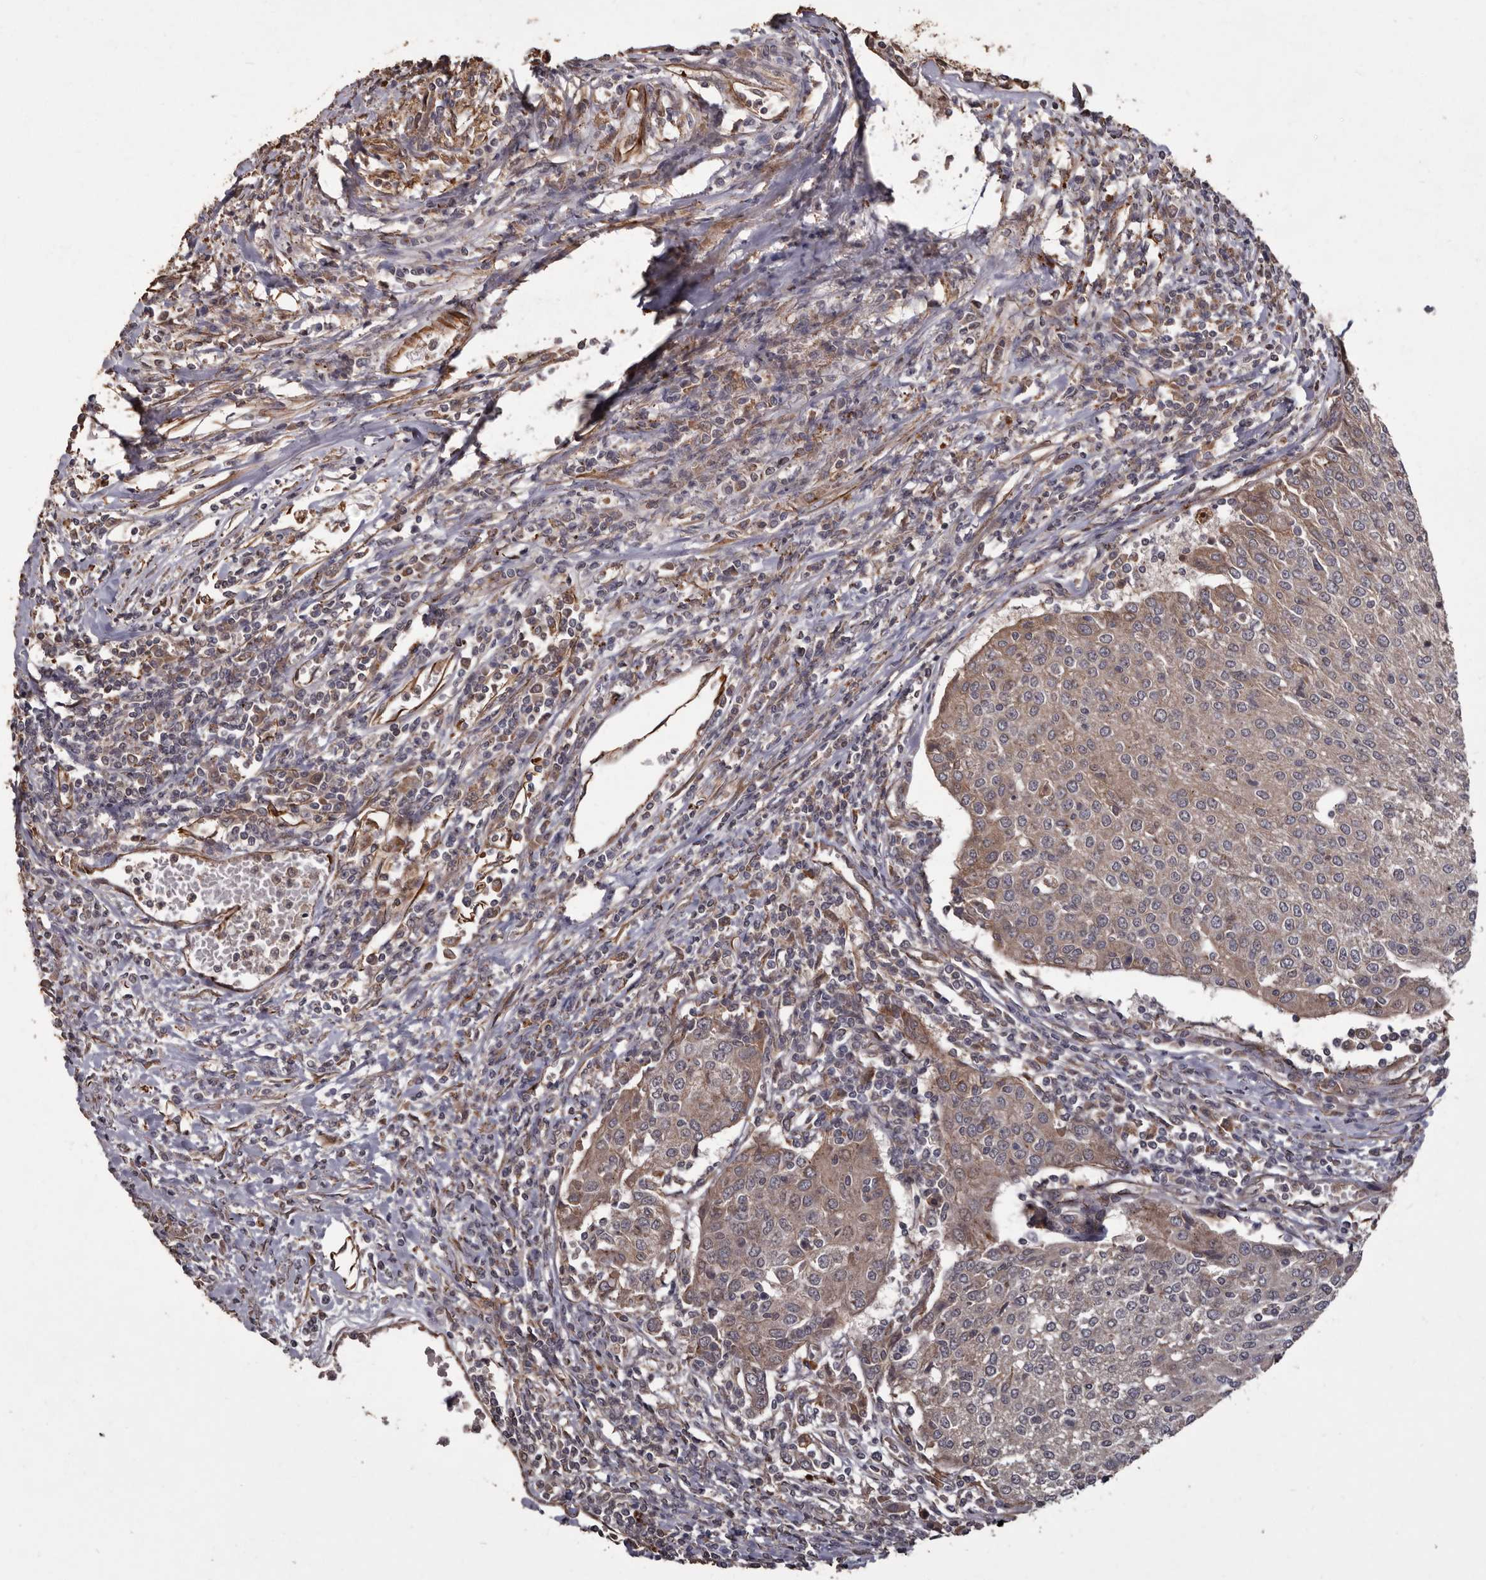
{"staining": {"intensity": "moderate", "quantity": "<25%", "location": "cytoplasmic/membranous"}, "tissue": "urothelial cancer", "cell_type": "Tumor cells", "image_type": "cancer", "snomed": [{"axis": "morphology", "description": "Urothelial carcinoma, High grade"}, {"axis": "topography", "description": "Urinary bladder"}], "caption": "High-grade urothelial carcinoma stained for a protein (brown) reveals moderate cytoplasmic/membranous positive positivity in approximately <25% of tumor cells.", "gene": "BRAT1", "patient": {"sex": "female", "age": 85}}